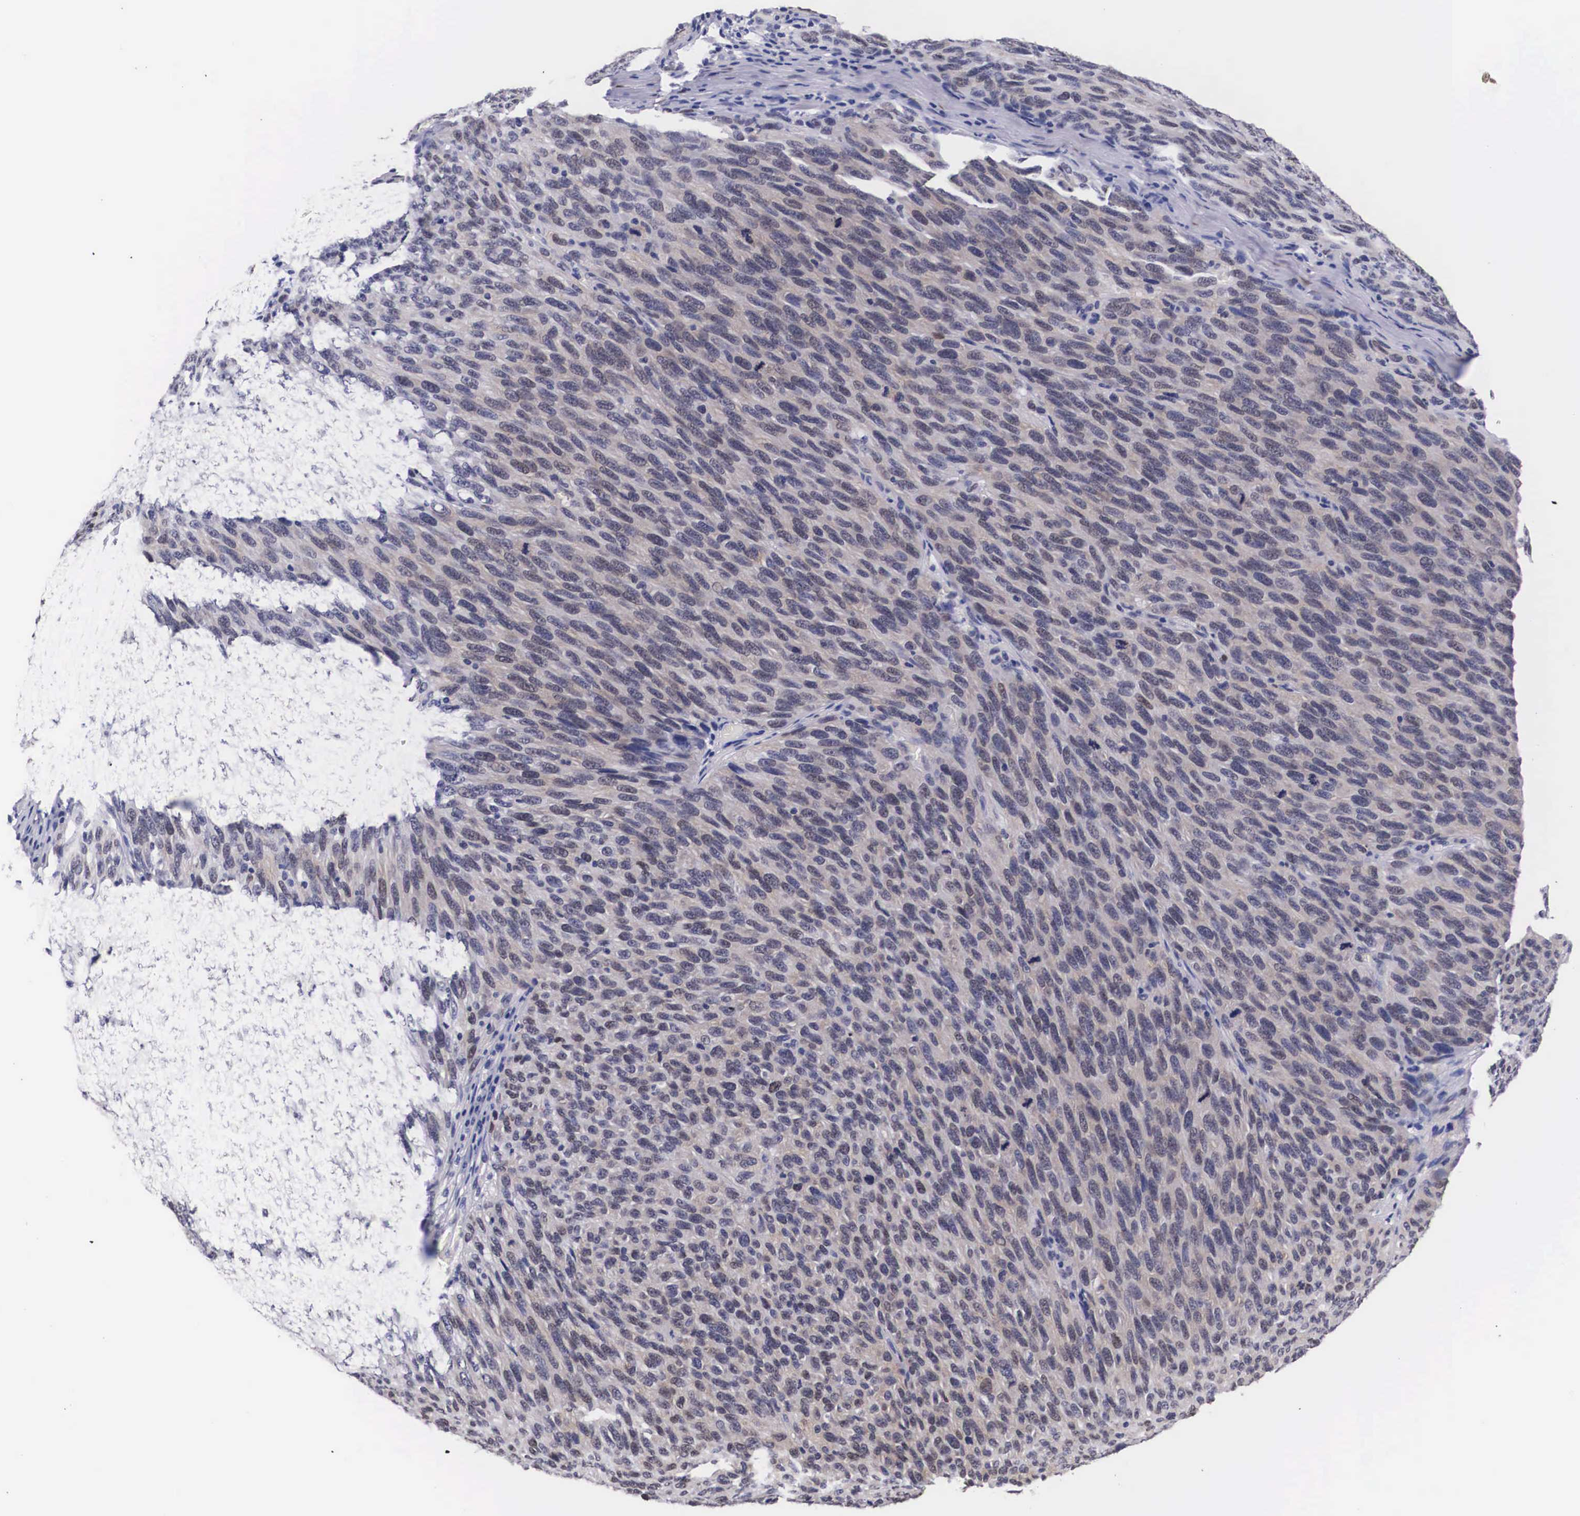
{"staining": {"intensity": "weak", "quantity": "25%-75%", "location": "nuclear"}, "tissue": "melanoma", "cell_type": "Tumor cells", "image_type": "cancer", "snomed": [{"axis": "morphology", "description": "Malignant melanoma, NOS"}, {"axis": "topography", "description": "Skin"}], "caption": "IHC histopathology image of human malignant melanoma stained for a protein (brown), which shows low levels of weak nuclear expression in about 25%-75% of tumor cells.", "gene": "KHDRBS3", "patient": {"sex": "male", "age": 76}}